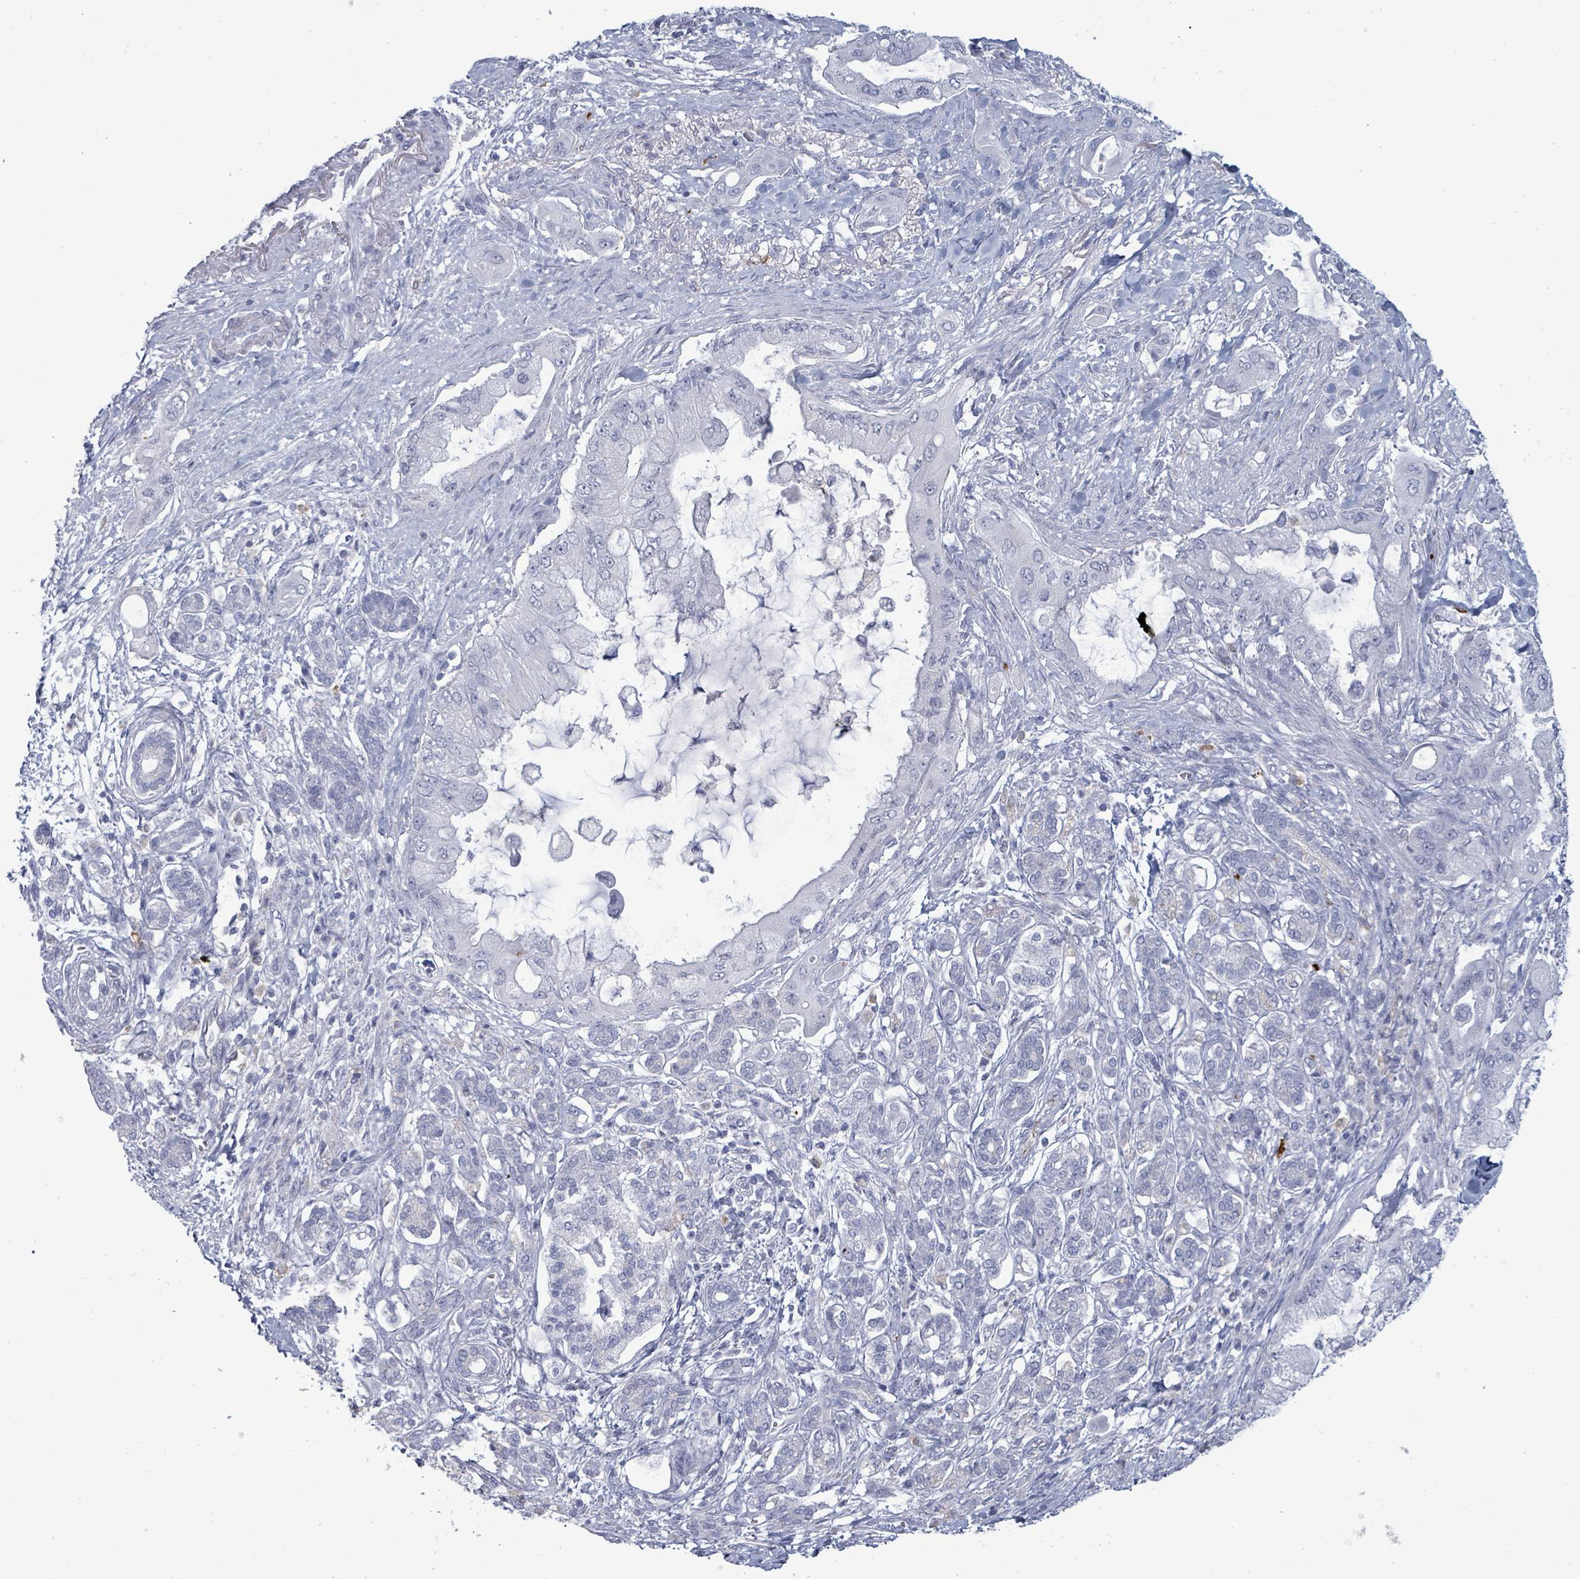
{"staining": {"intensity": "negative", "quantity": "none", "location": "none"}, "tissue": "pancreatic cancer", "cell_type": "Tumor cells", "image_type": "cancer", "snomed": [{"axis": "morphology", "description": "Adenocarcinoma, NOS"}, {"axis": "topography", "description": "Pancreas"}], "caption": "Image shows no significant protein positivity in tumor cells of pancreatic adenocarcinoma.", "gene": "NDST2", "patient": {"sex": "male", "age": 57}}